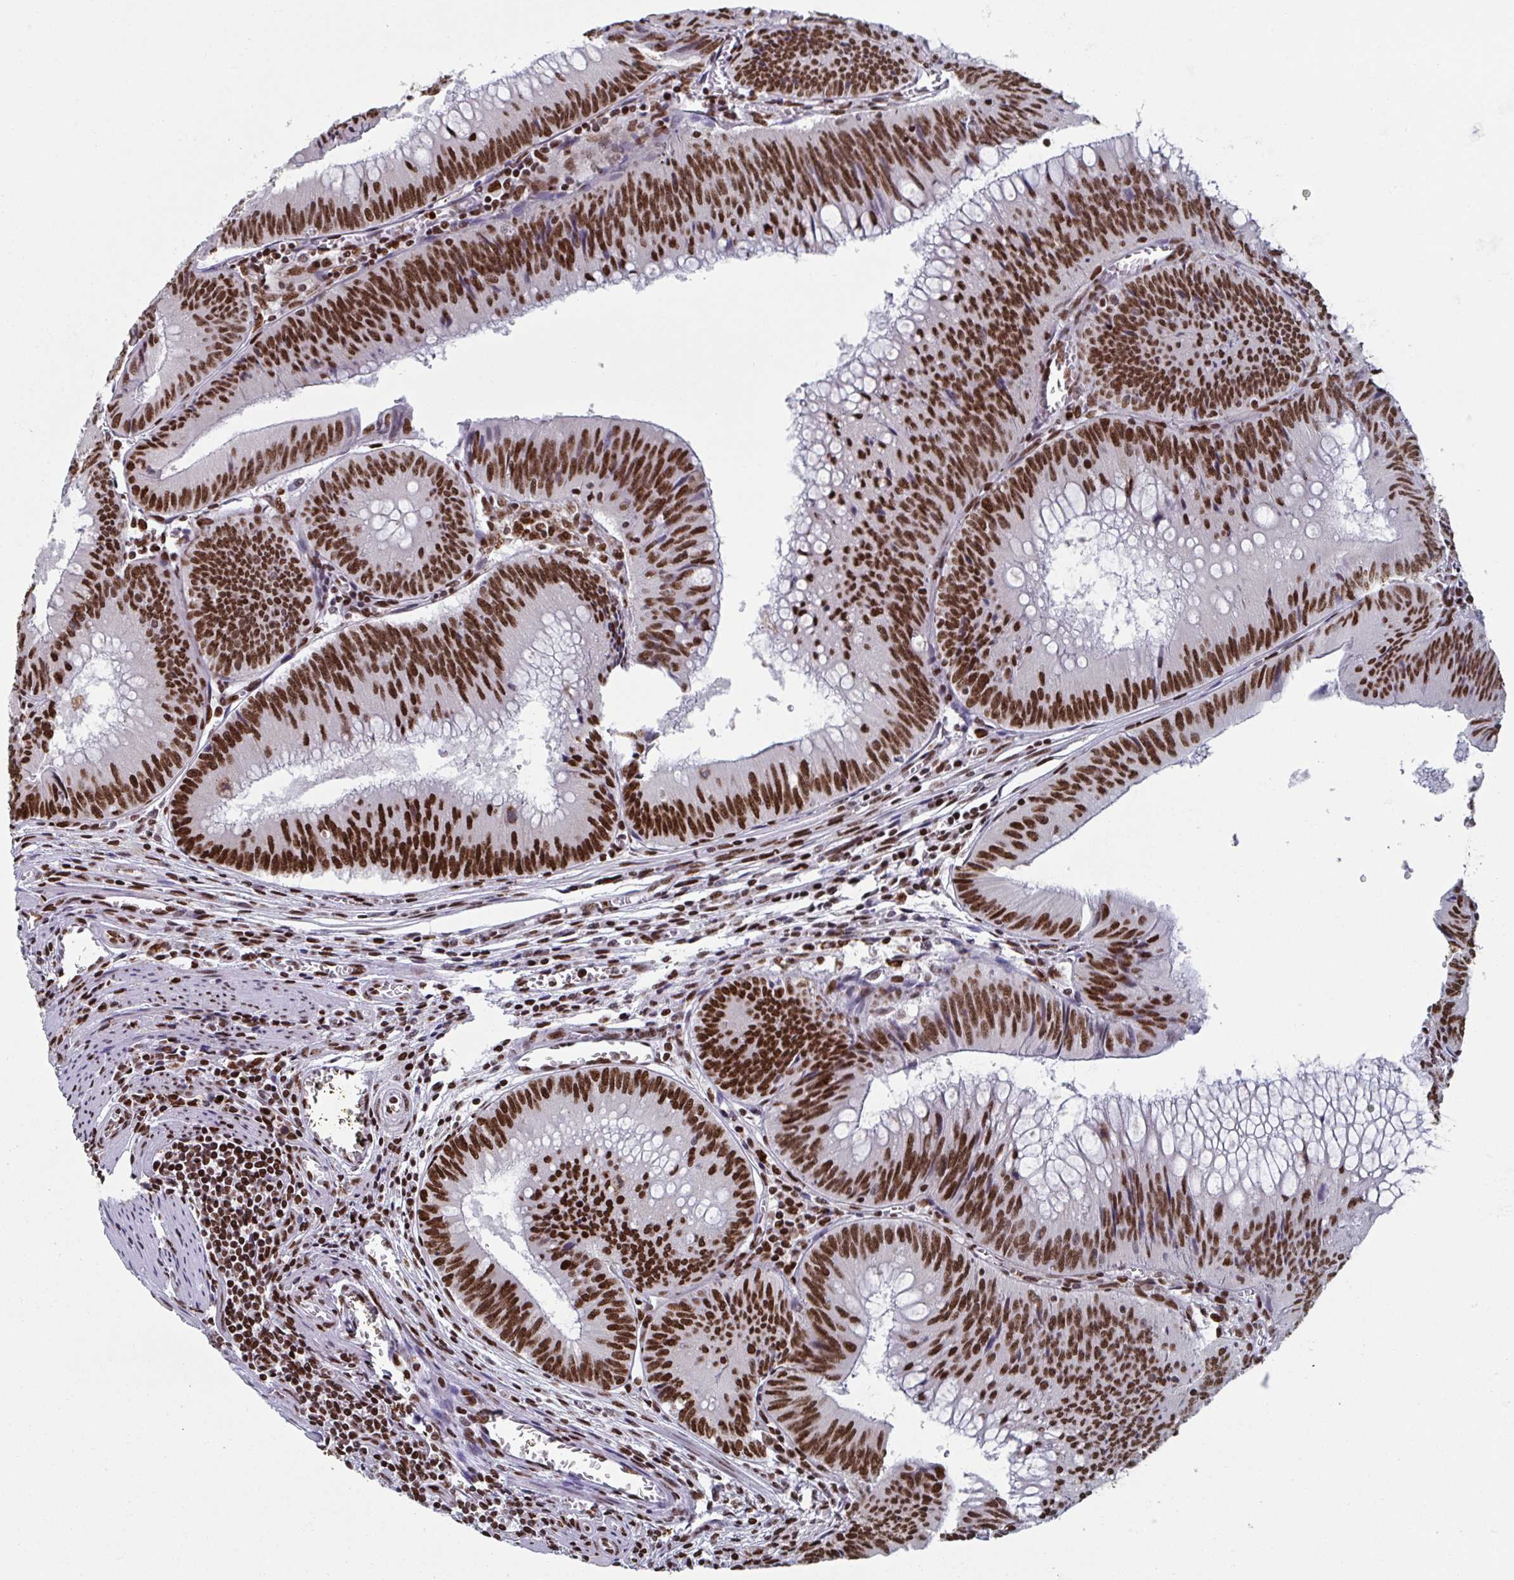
{"staining": {"intensity": "strong", "quantity": ">75%", "location": "nuclear"}, "tissue": "colorectal cancer", "cell_type": "Tumor cells", "image_type": "cancer", "snomed": [{"axis": "morphology", "description": "Adenocarcinoma, NOS"}, {"axis": "topography", "description": "Rectum"}], "caption": "Immunohistochemical staining of human adenocarcinoma (colorectal) reveals high levels of strong nuclear protein expression in approximately >75% of tumor cells.", "gene": "ZNF607", "patient": {"sex": "female", "age": 72}}